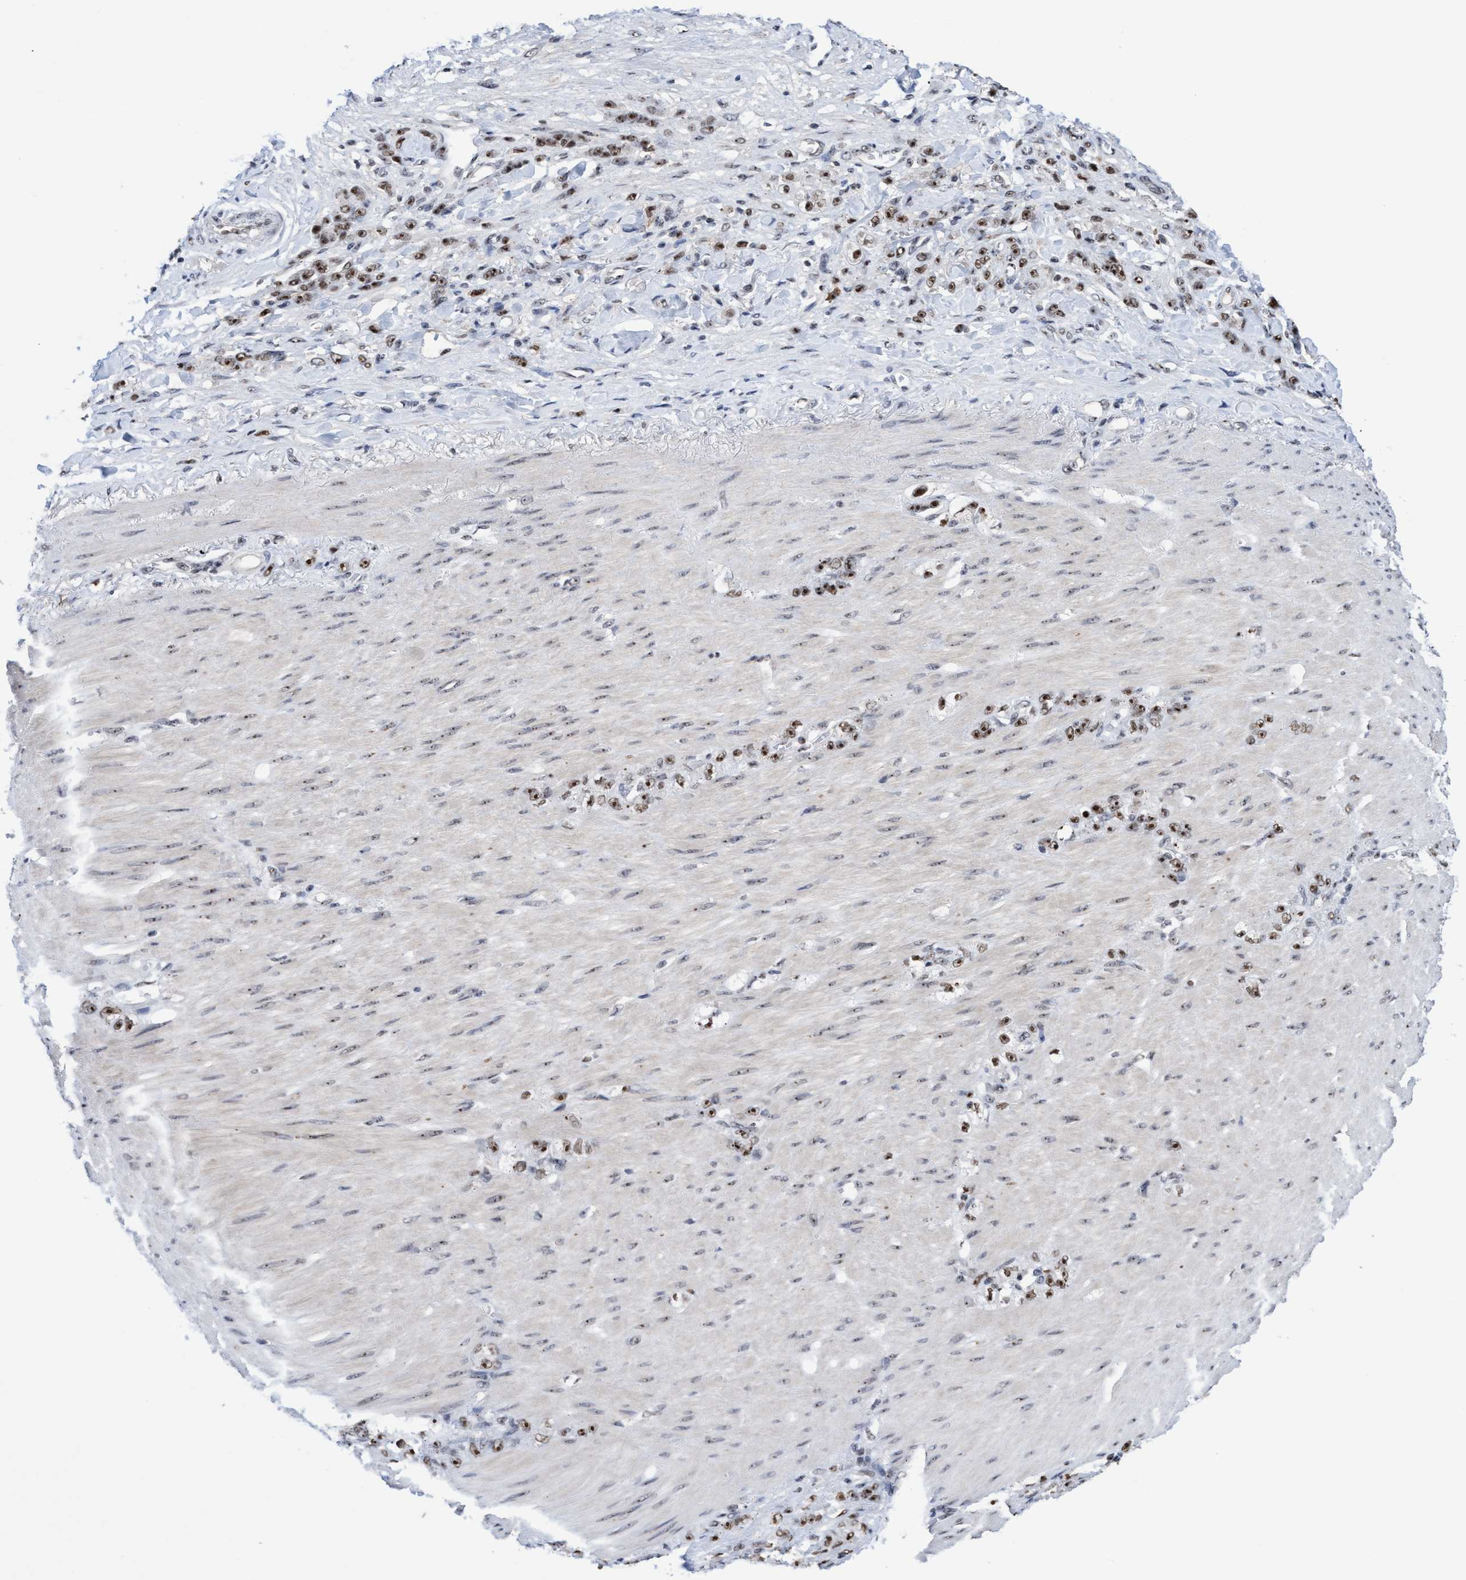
{"staining": {"intensity": "strong", "quantity": ">75%", "location": "nuclear"}, "tissue": "stomach cancer", "cell_type": "Tumor cells", "image_type": "cancer", "snomed": [{"axis": "morphology", "description": "Normal tissue, NOS"}, {"axis": "morphology", "description": "Adenocarcinoma, NOS"}, {"axis": "topography", "description": "Stomach"}], "caption": "Immunohistochemical staining of adenocarcinoma (stomach) displays strong nuclear protein expression in about >75% of tumor cells. The protein of interest is shown in brown color, while the nuclei are stained blue.", "gene": "EFCAB10", "patient": {"sex": "male", "age": 82}}